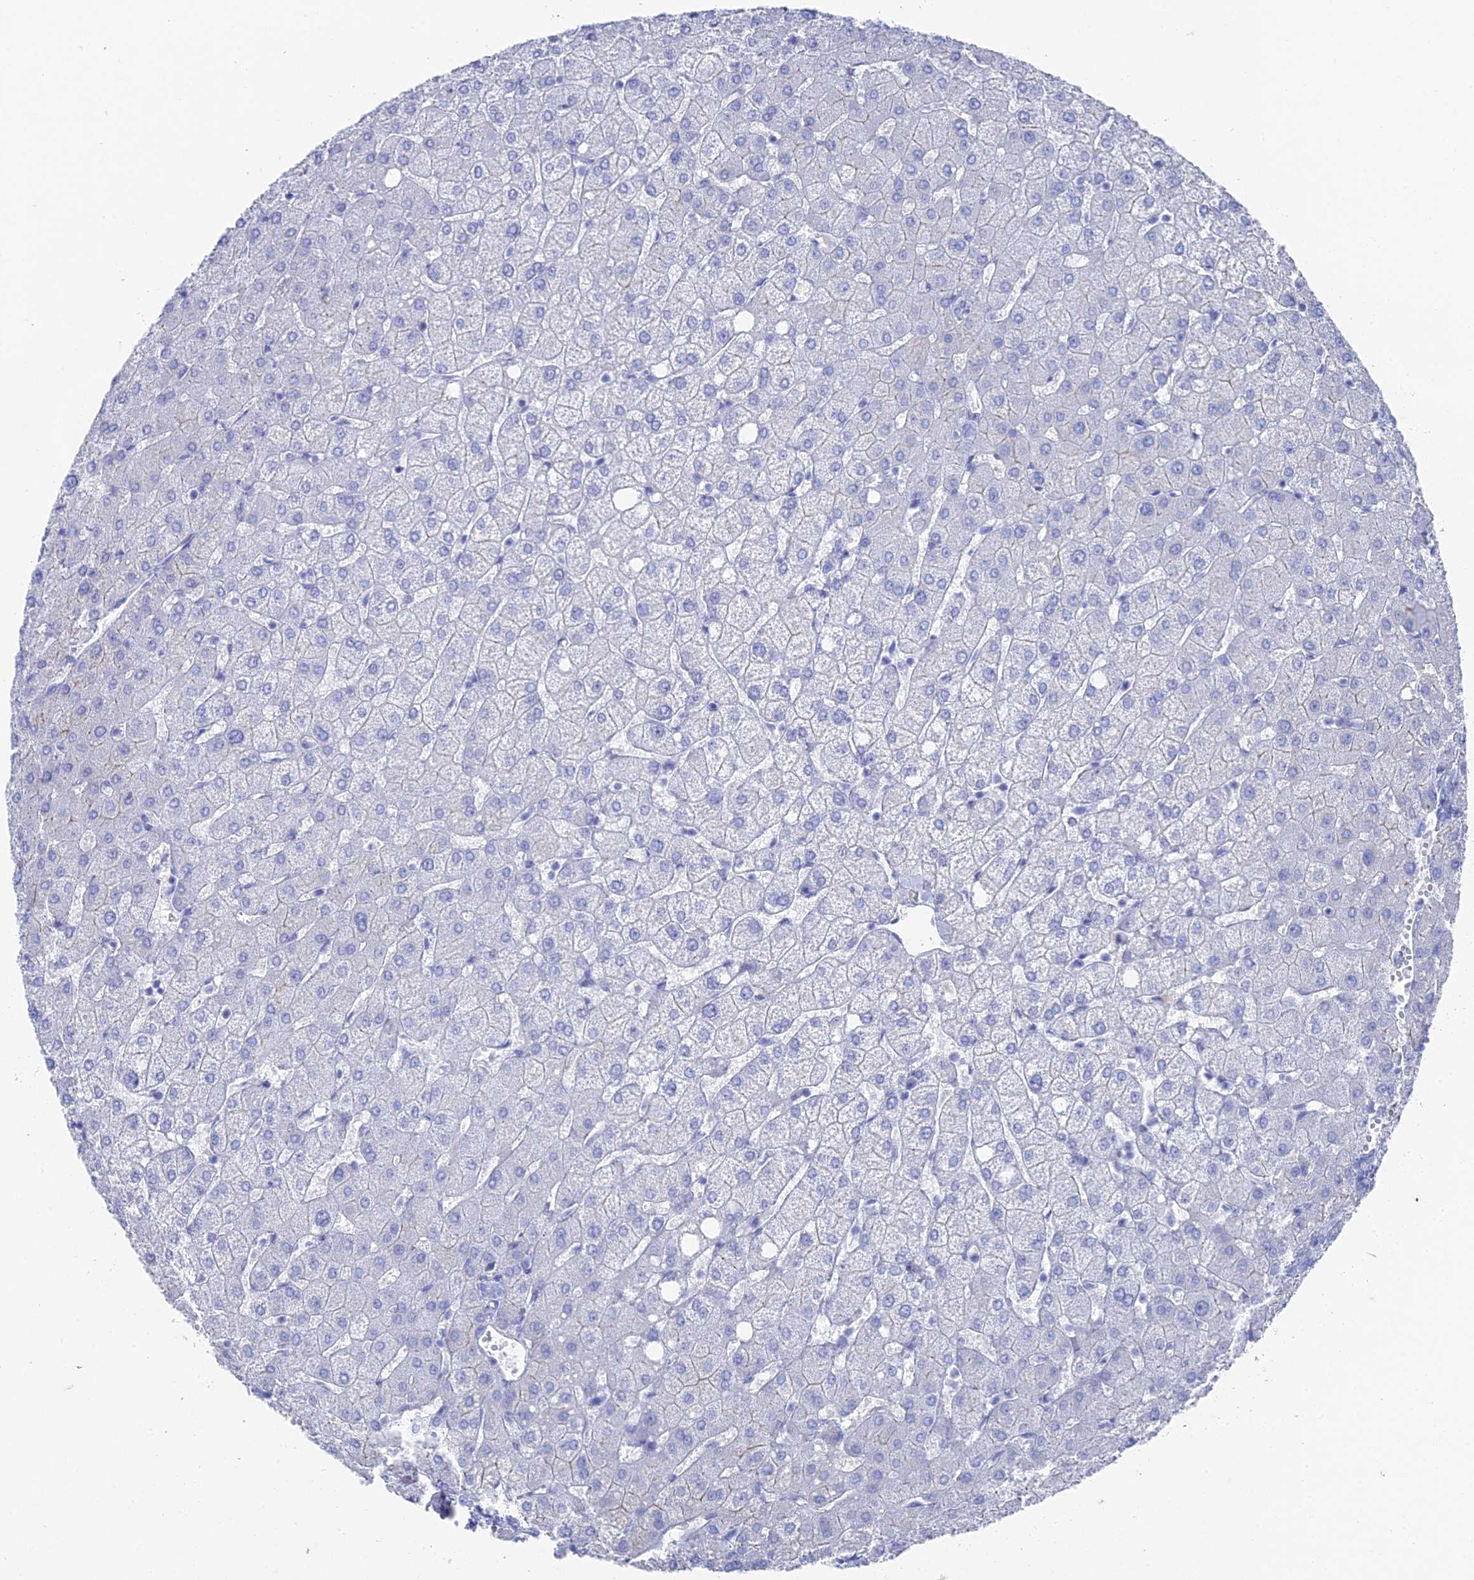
{"staining": {"intensity": "negative", "quantity": "none", "location": "none"}, "tissue": "liver", "cell_type": "Cholangiocytes", "image_type": "normal", "snomed": [{"axis": "morphology", "description": "Normal tissue, NOS"}, {"axis": "topography", "description": "Liver"}], "caption": "DAB immunohistochemical staining of unremarkable liver displays no significant staining in cholangiocytes.", "gene": "ENPP3", "patient": {"sex": "female", "age": 54}}